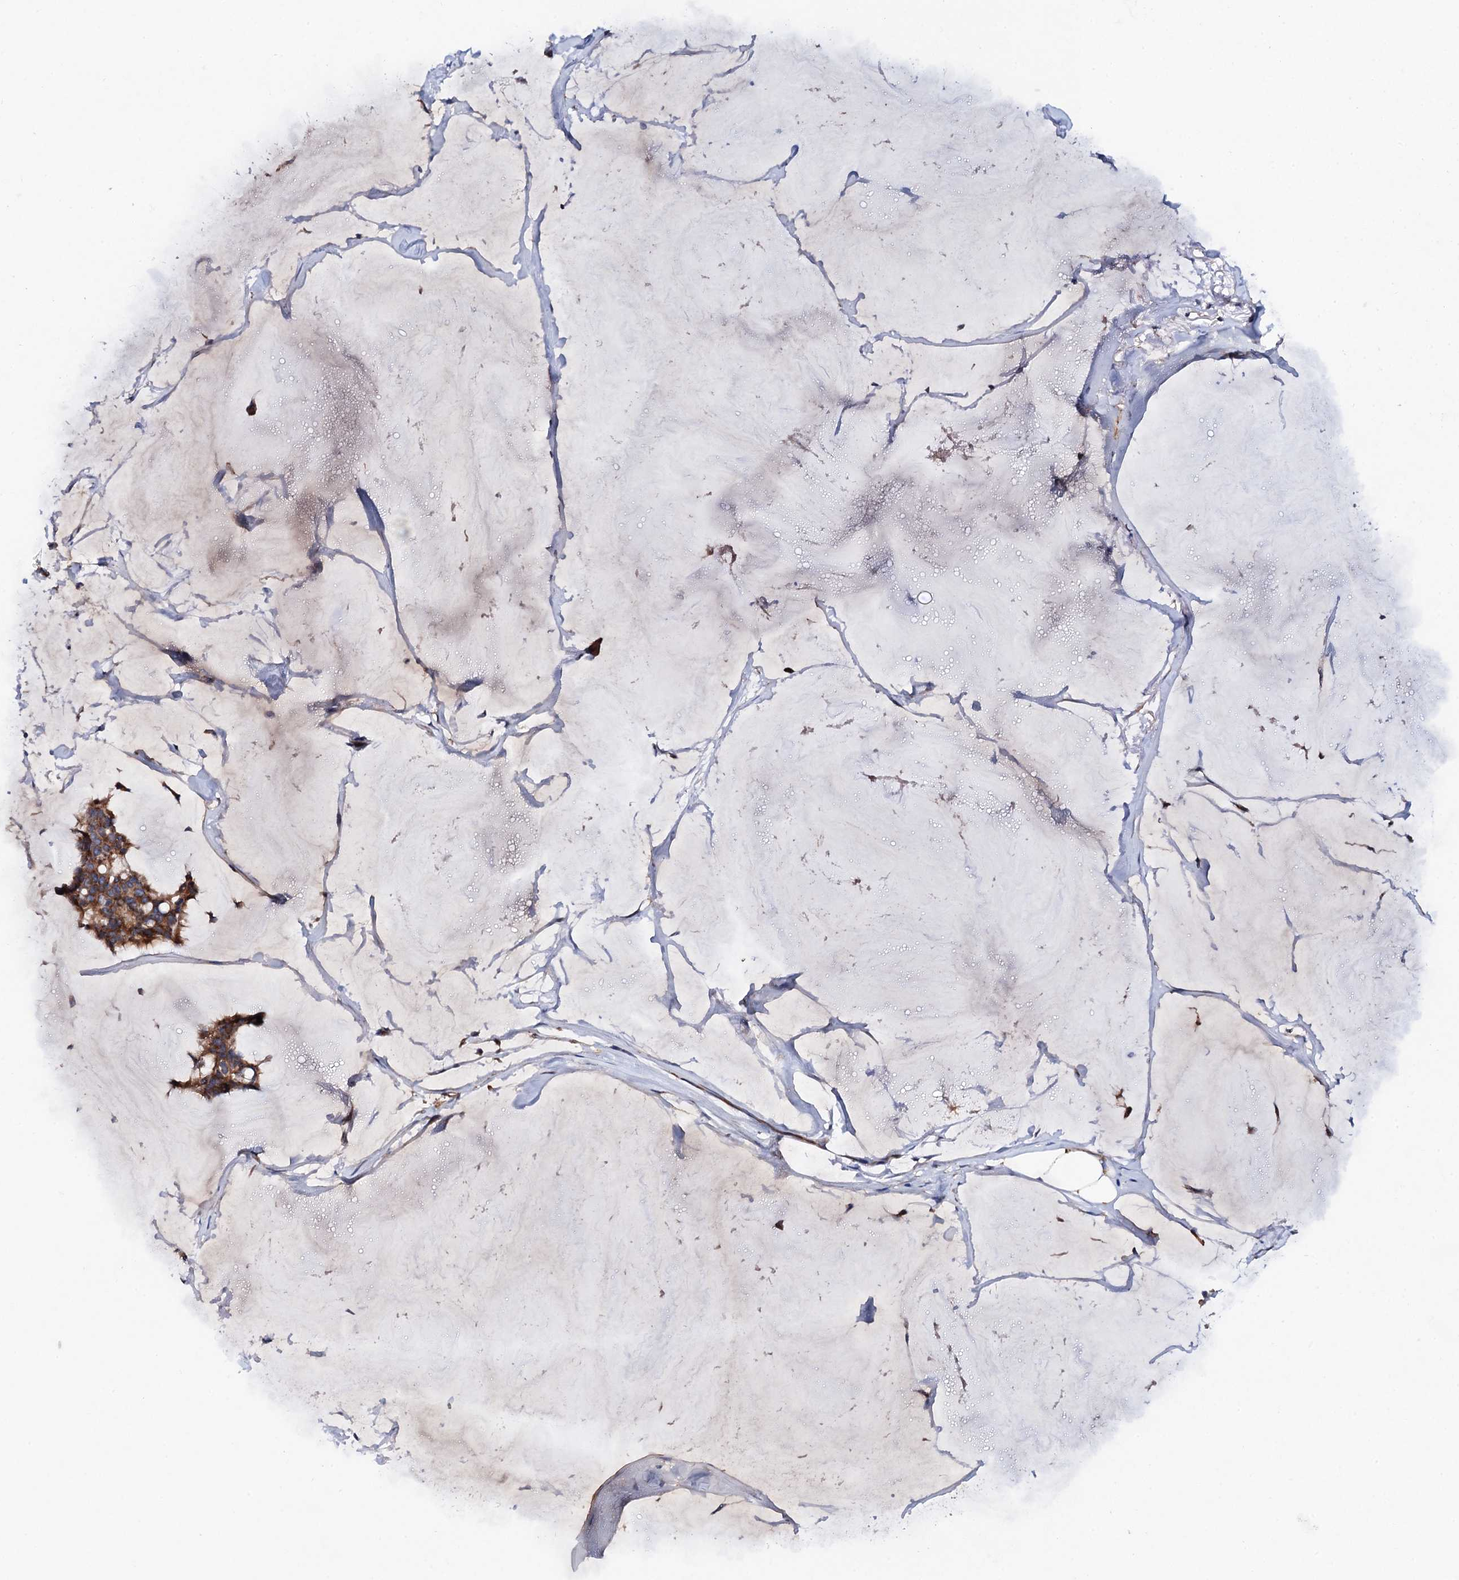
{"staining": {"intensity": "moderate", "quantity": ">75%", "location": "cytoplasmic/membranous"}, "tissue": "breast cancer", "cell_type": "Tumor cells", "image_type": "cancer", "snomed": [{"axis": "morphology", "description": "Duct carcinoma"}, {"axis": "topography", "description": "Breast"}], "caption": "Immunohistochemistry (IHC) (DAB) staining of human breast cancer (infiltrating ductal carcinoma) displays moderate cytoplasmic/membranous protein expression in approximately >75% of tumor cells.", "gene": "MRPL48", "patient": {"sex": "female", "age": 93}}